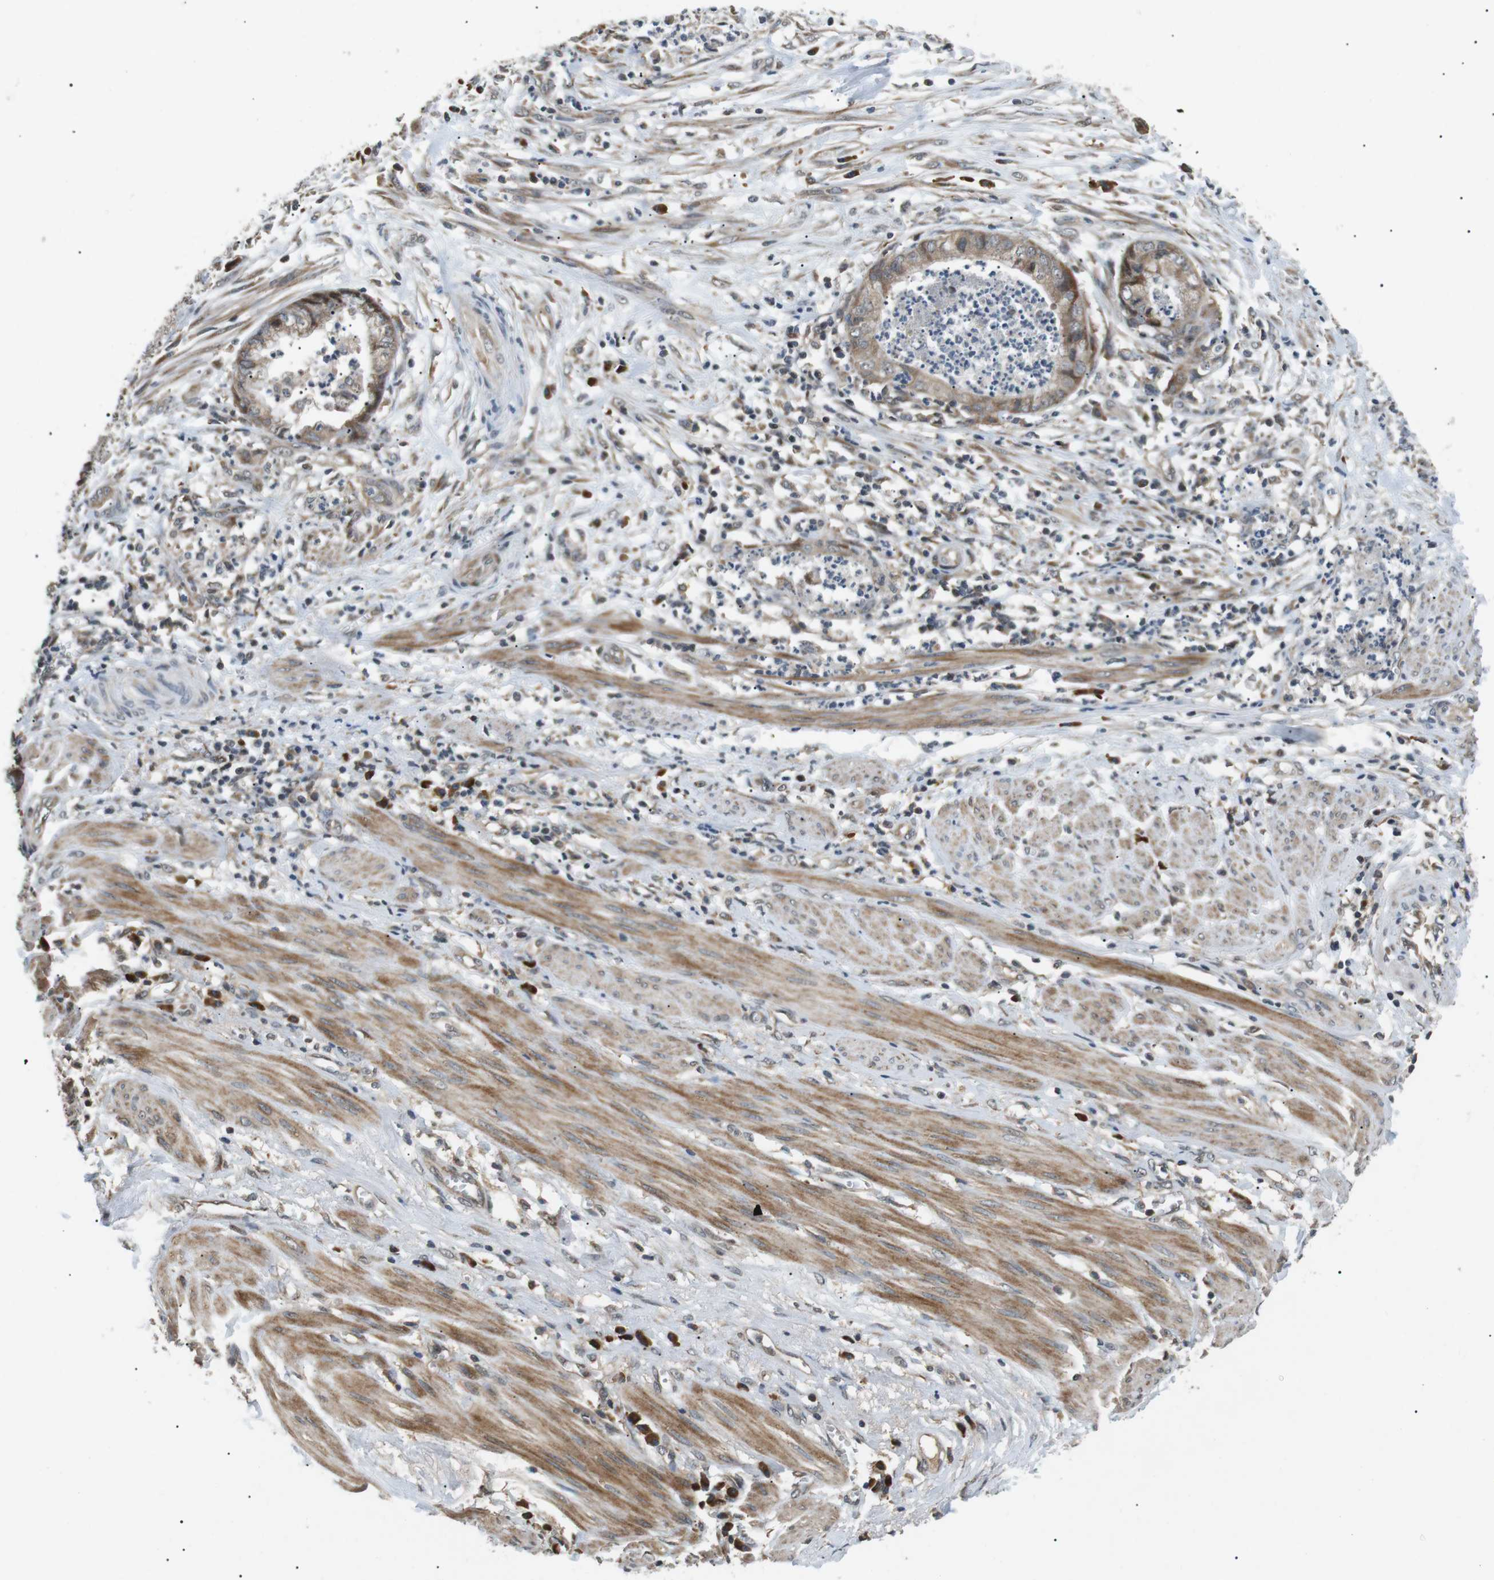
{"staining": {"intensity": "weak", "quantity": ">75%", "location": "cytoplasmic/membranous"}, "tissue": "endometrial cancer", "cell_type": "Tumor cells", "image_type": "cancer", "snomed": [{"axis": "morphology", "description": "Necrosis, NOS"}, {"axis": "morphology", "description": "Adenocarcinoma, NOS"}, {"axis": "topography", "description": "Endometrium"}], "caption": "Protein analysis of adenocarcinoma (endometrial) tissue displays weak cytoplasmic/membranous expression in about >75% of tumor cells.", "gene": "HSPA13", "patient": {"sex": "female", "age": 79}}